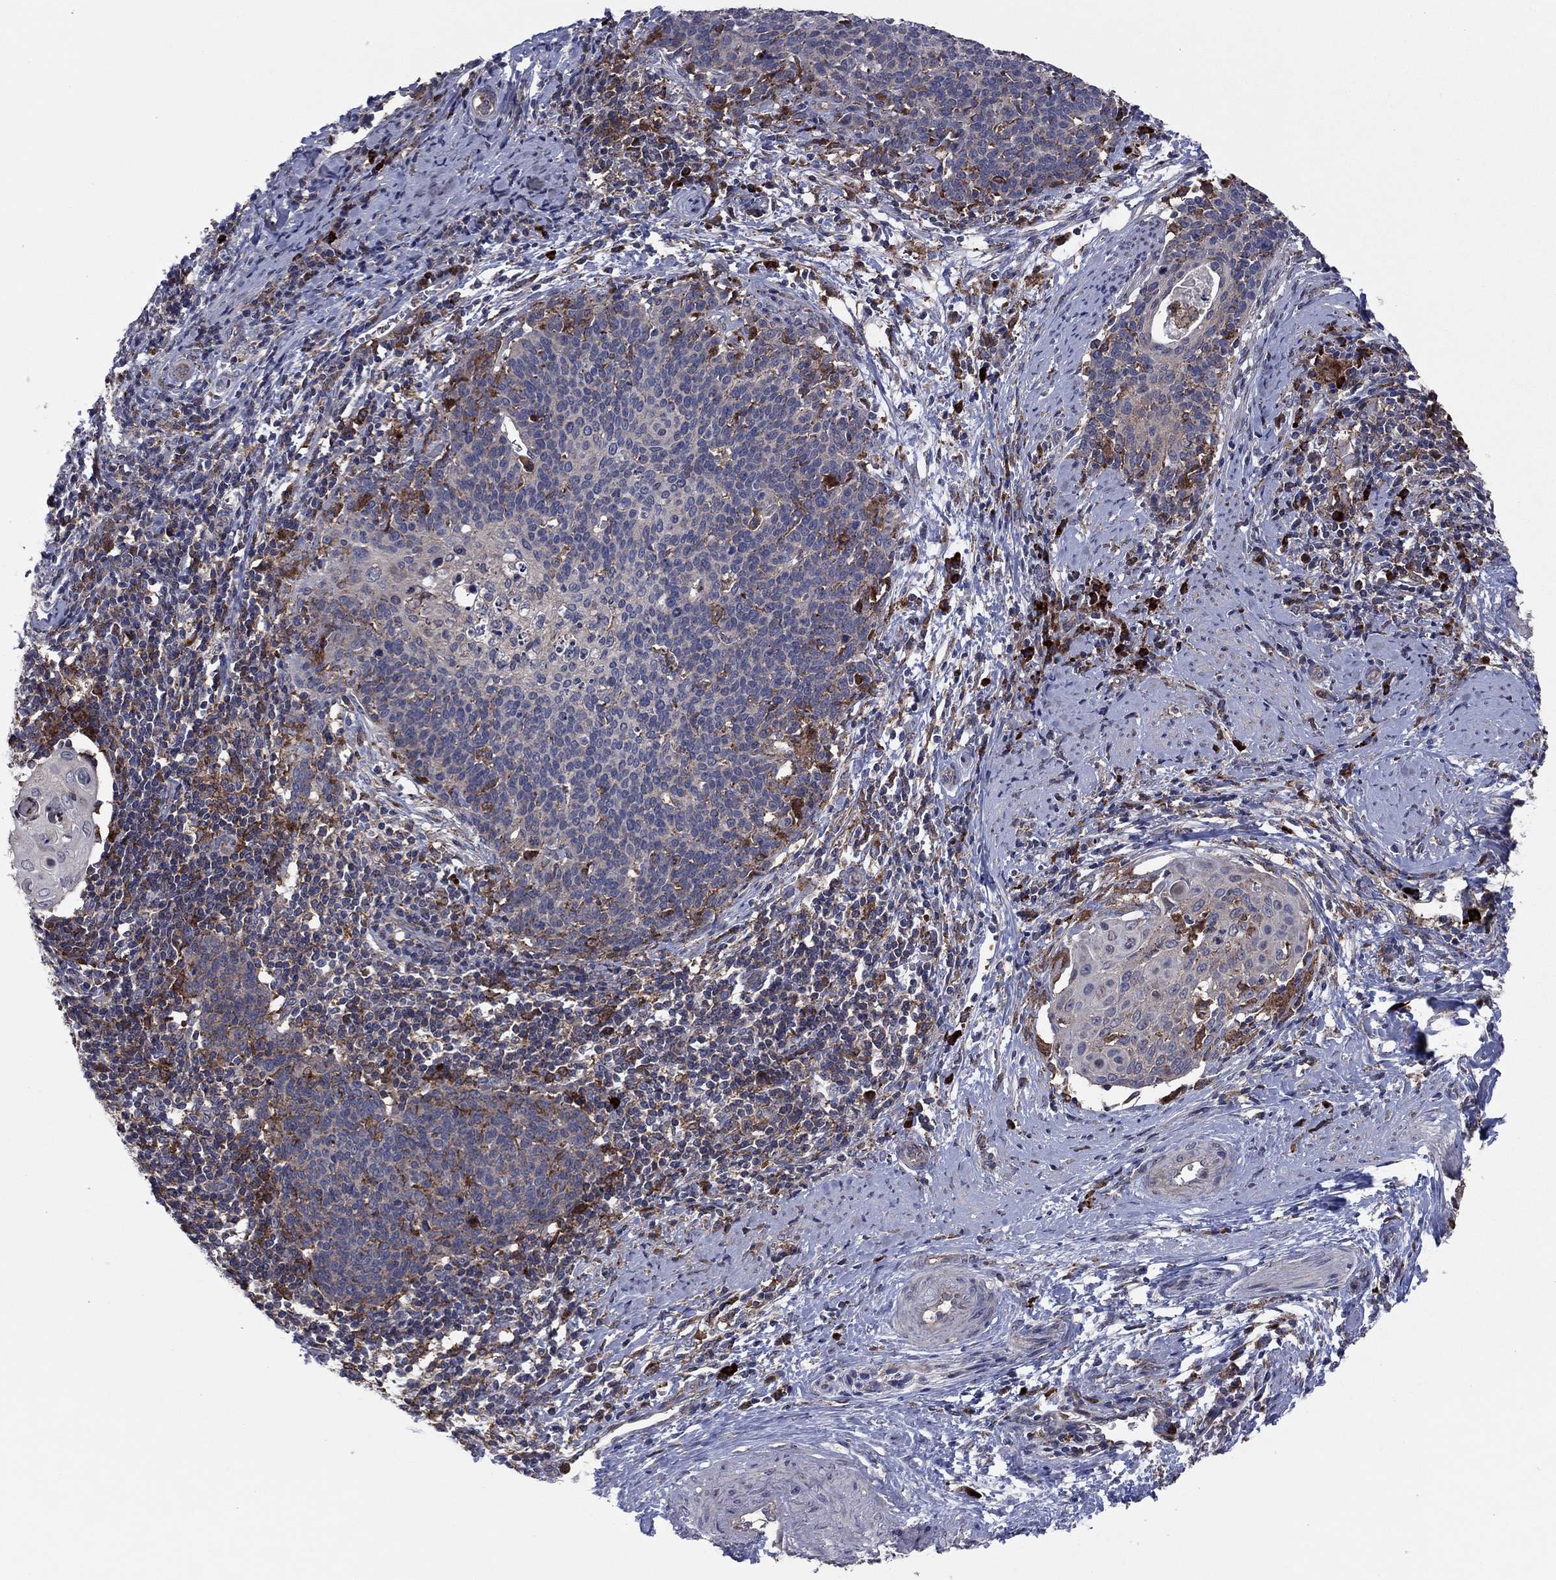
{"staining": {"intensity": "strong", "quantity": "<25%", "location": "cytoplasmic/membranous"}, "tissue": "cervical cancer", "cell_type": "Tumor cells", "image_type": "cancer", "snomed": [{"axis": "morphology", "description": "Squamous cell carcinoma, NOS"}, {"axis": "topography", "description": "Cervix"}], "caption": "Brown immunohistochemical staining in cervical cancer exhibits strong cytoplasmic/membranous positivity in approximately <25% of tumor cells.", "gene": "MEA1", "patient": {"sex": "female", "age": 39}}